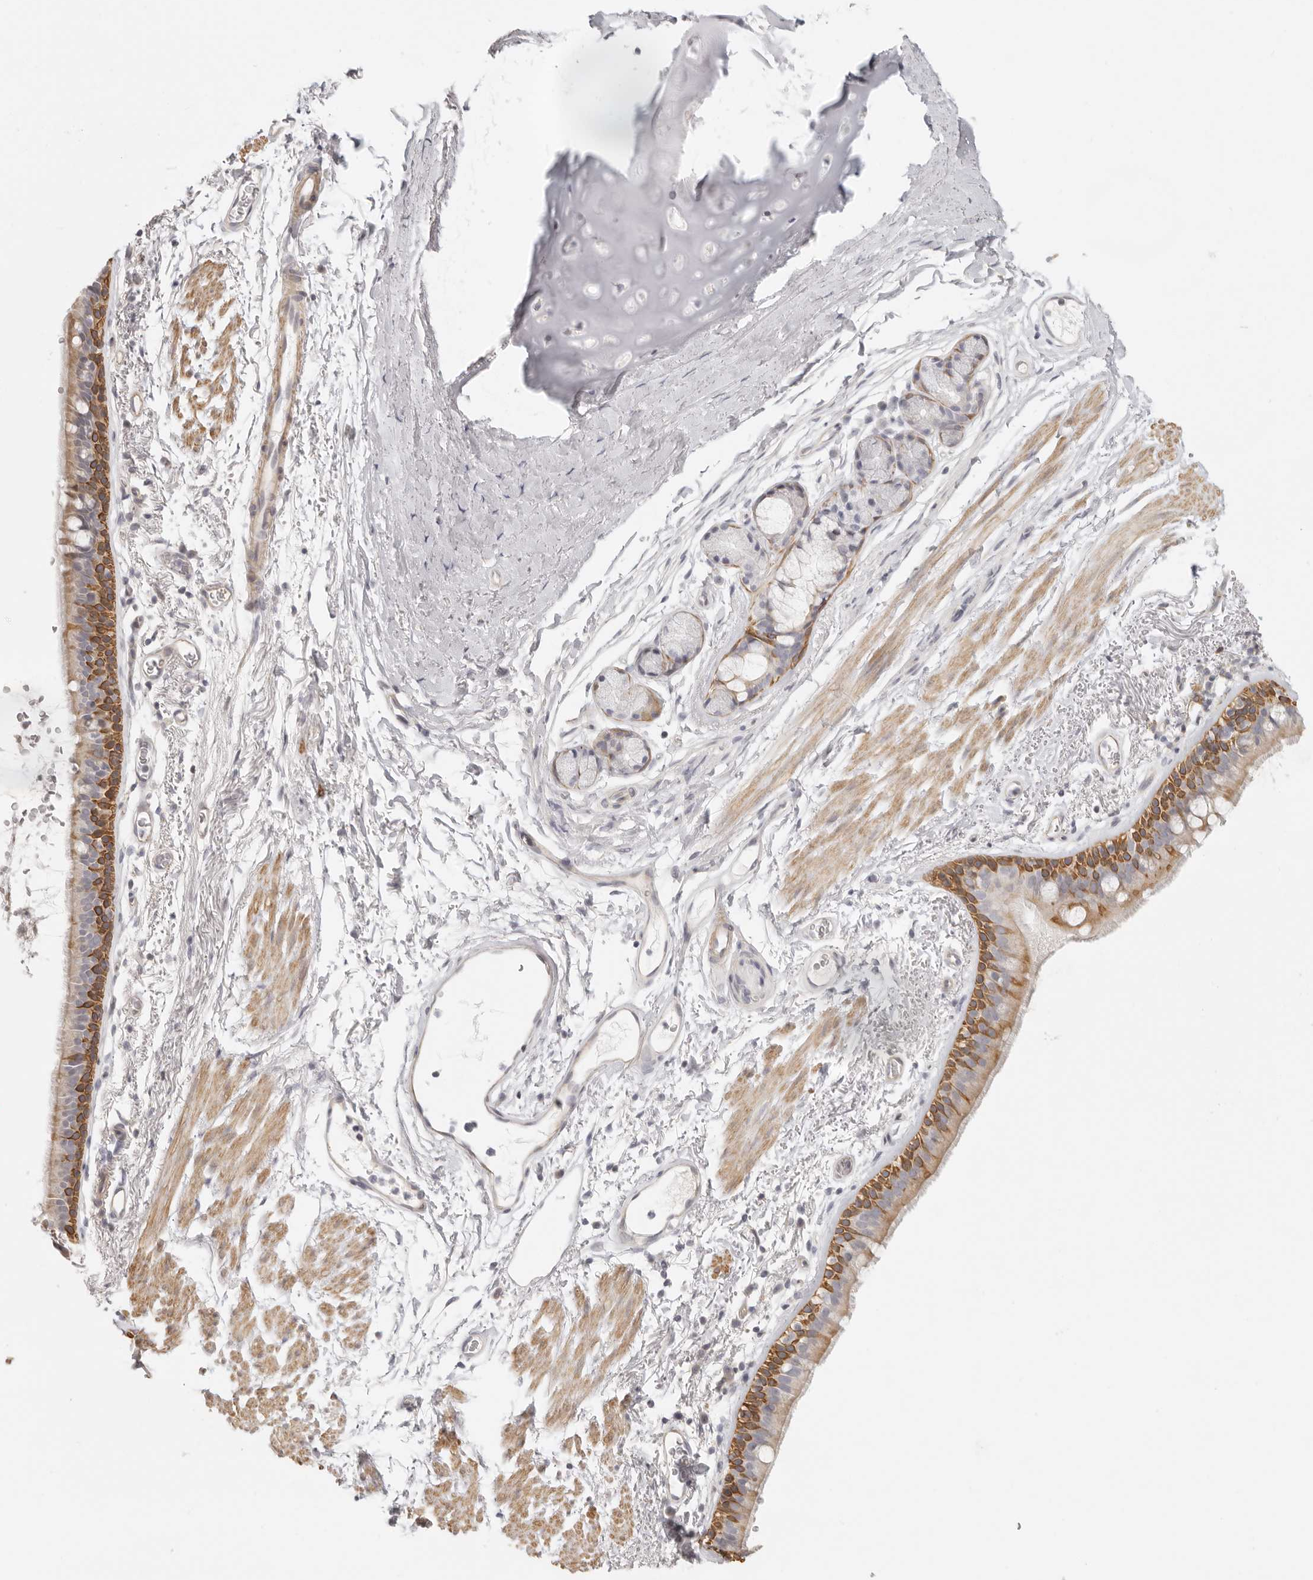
{"staining": {"intensity": "moderate", "quantity": "25%-75%", "location": "cytoplasmic/membranous"}, "tissue": "bronchus", "cell_type": "Respiratory epithelial cells", "image_type": "normal", "snomed": [{"axis": "morphology", "description": "Normal tissue, NOS"}, {"axis": "topography", "description": "Lymph node"}, {"axis": "topography", "description": "Bronchus"}], "caption": "Respiratory epithelial cells exhibit medium levels of moderate cytoplasmic/membranous positivity in approximately 25%-75% of cells in benign bronchus.", "gene": "RXFP1", "patient": {"sex": "female", "age": 70}}